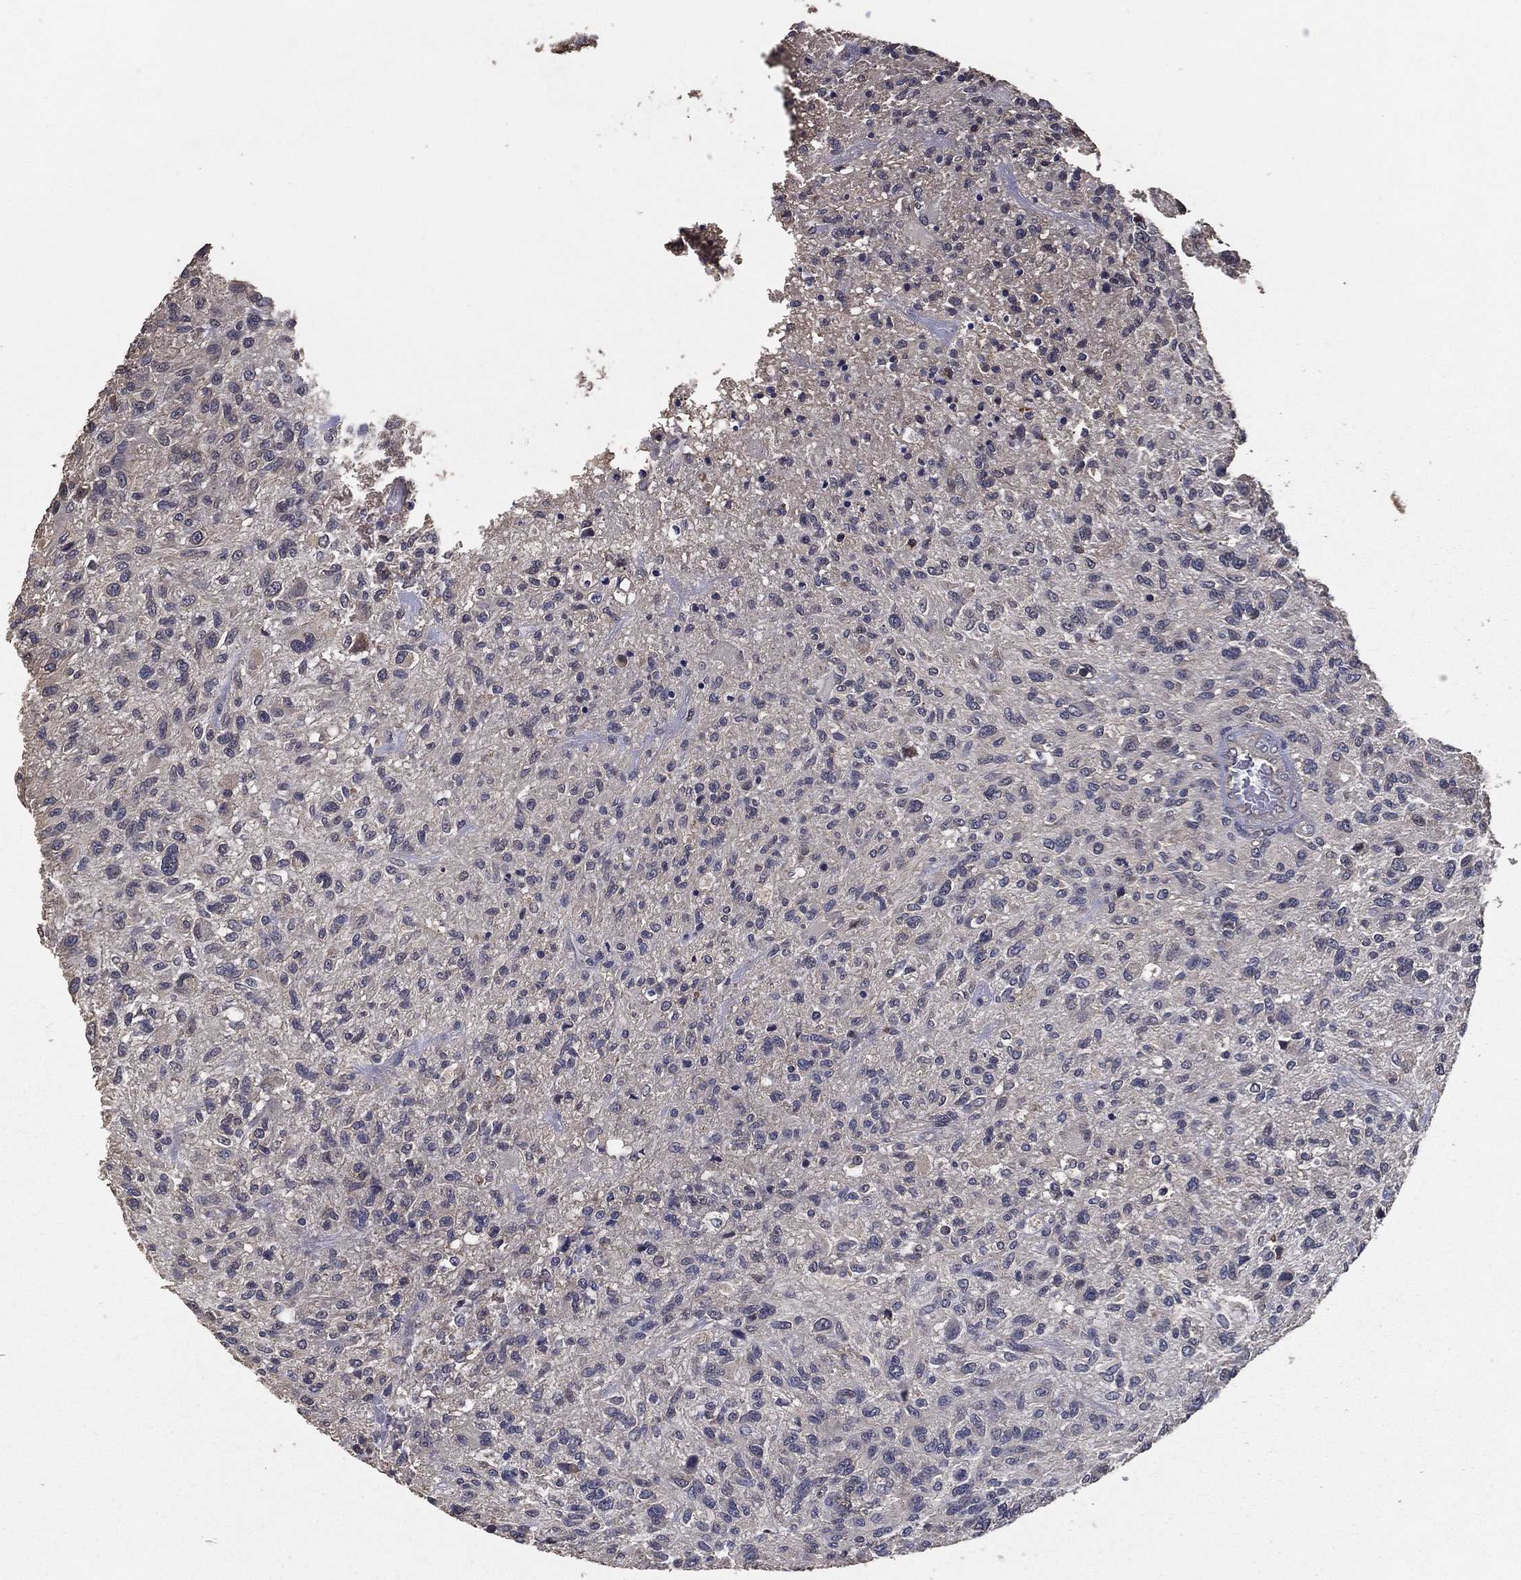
{"staining": {"intensity": "negative", "quantity": "none", "location": "none"}, "tissue": "glioma", "cell_type": "Tumor cells", "image_type": "cancer", "snomed": [{"axis": "morphology", "description": "Glioma, malignant, High grade"}, {"axis": "topography", "description": "Brain"}], "caption": "Immunohistochemical staining of high-grade glioma (malignant) shows no significant positivity in tumor cells. (Stains: DAB immunohistochemistry (IHC) with hematoxylin counter stain, Microscopy: brightfield microscopy at high magnification).", "gene": "PCNT", "patient": {"sex": "male", "age": 47}}